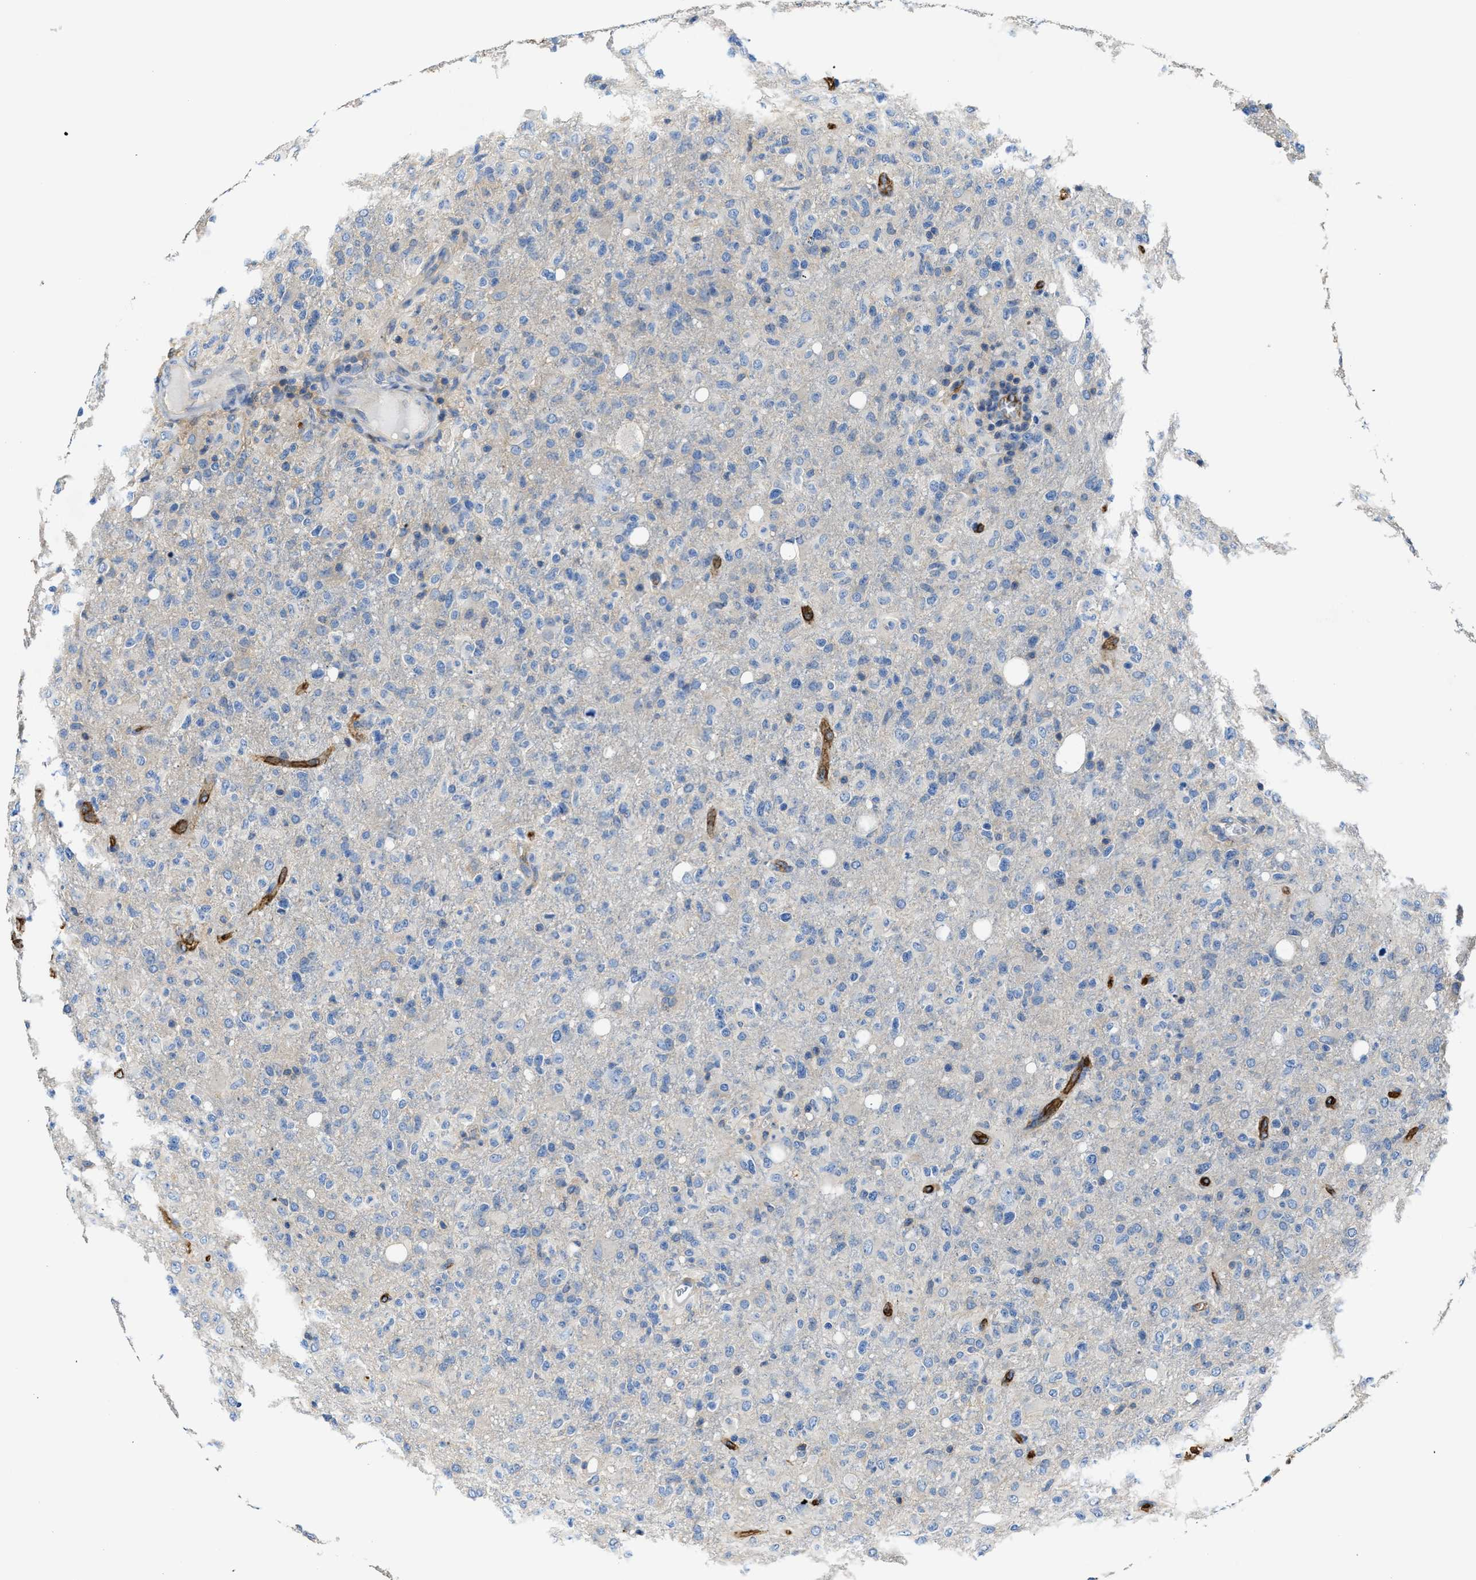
{"staining": {"intensity": "negative", "quantity": "none", "location": "none"}, "tissue": "glioma", "cell_type": "Tumor cells", "image_type": "cancer", "snomed": [{"axis": "morphology", "description": "Glioma, malignant, High grade"}, {"axis": "topography", "description": "Brain"}], "caption": "Protein analysis of glioma demonstrates no significant expression in tumor cells. The staining was performed using DAB to visualize the protein expression in brown, while the nuclei were stained in blue with hematoxylin (Magnification: 20x).", "gene": "TRAF6", "patient": {"sex": "female", "age": 57}}